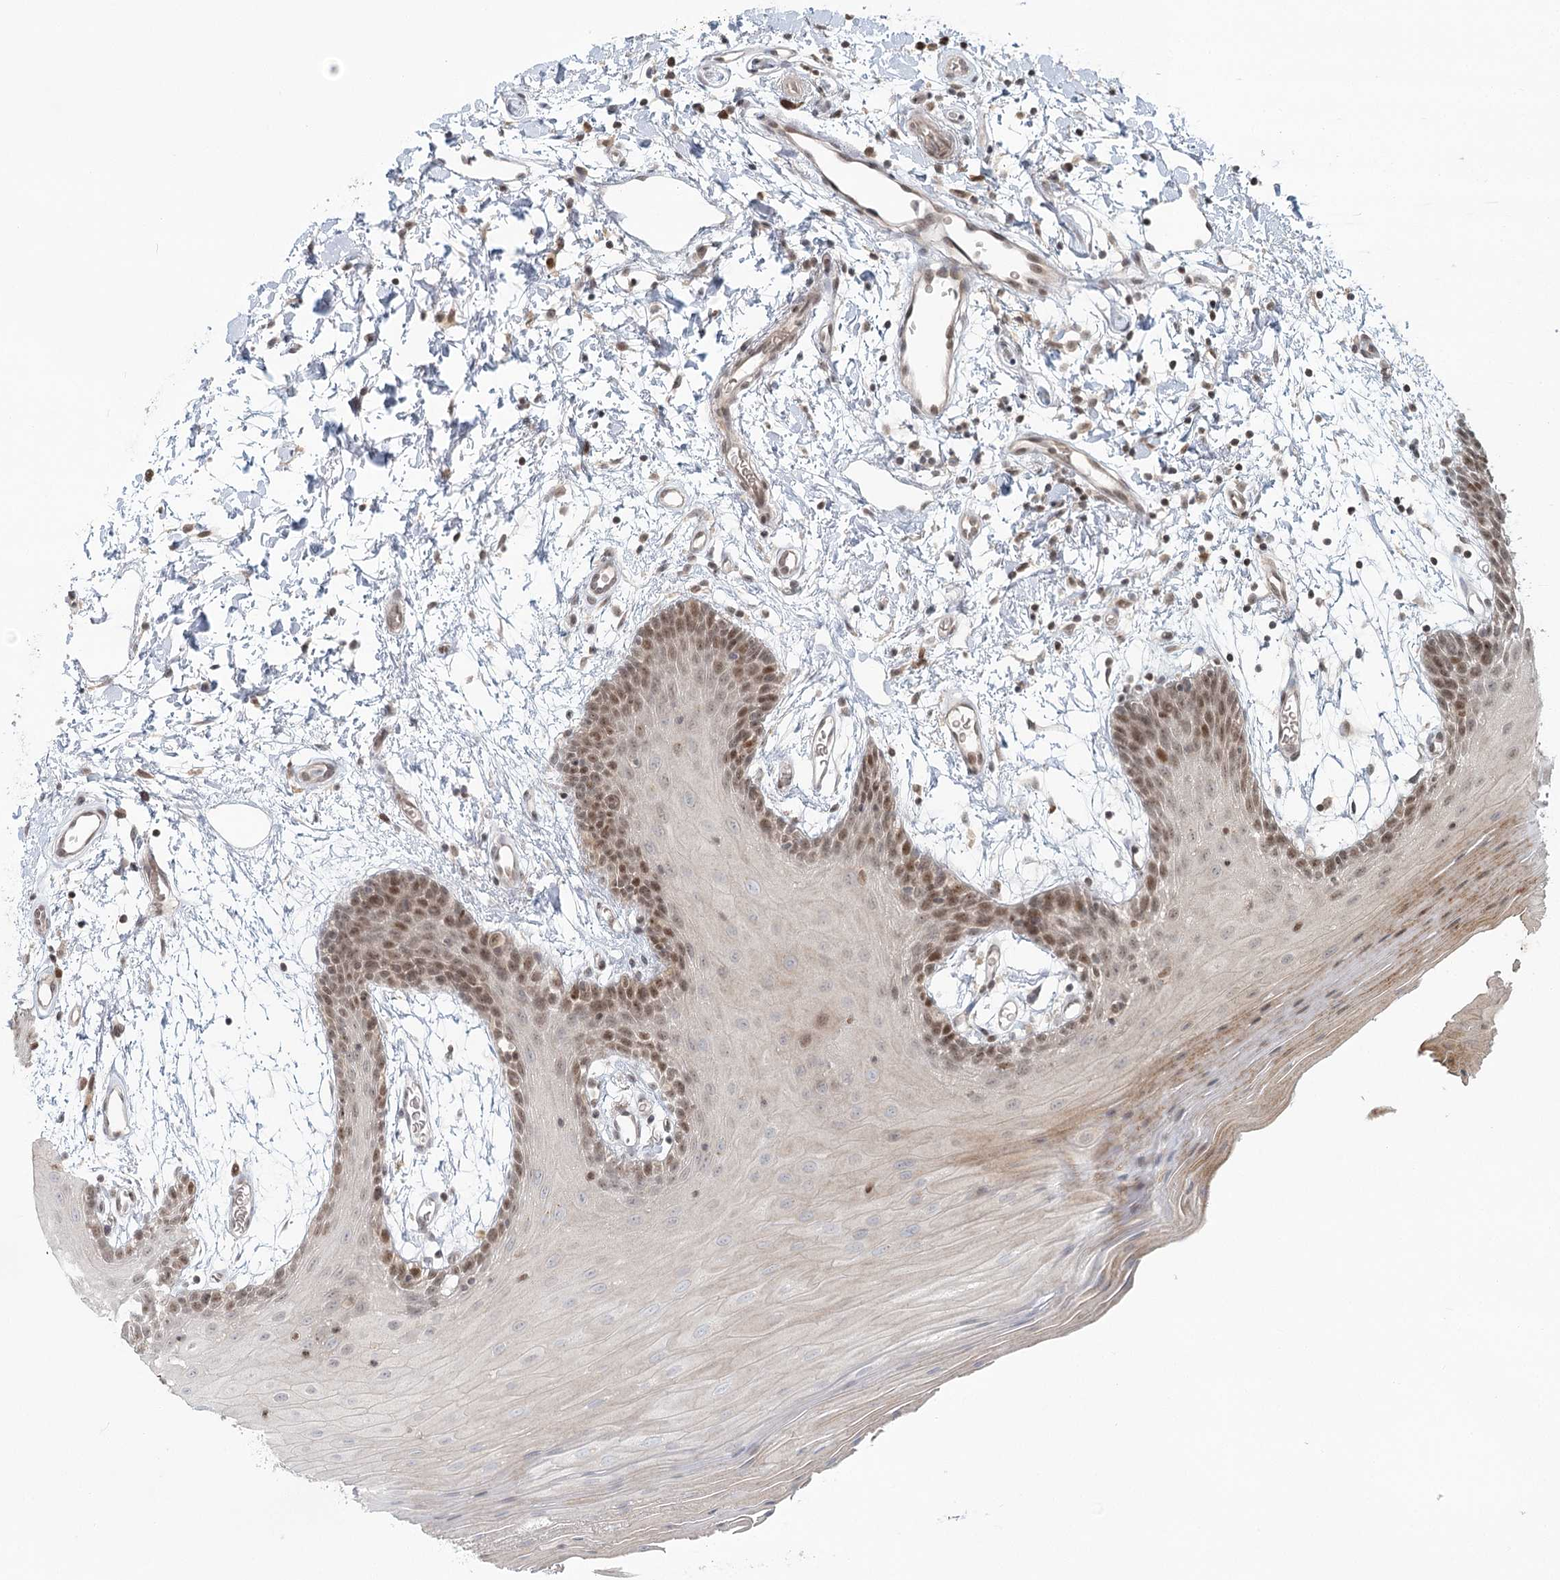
{"staining": {"intensity": "moderate", "quantity": "25%-75%", "location": "cytoplasmic/membranous,nuclear"}, "tissue": "oral mucosa", "cell_type": "Squamous epithelial cells", "image_type": "normal", "snomed": [{"axis": "morphology", "description": "Normal tissue, NOS"}, {"axis": "topography", "description": "Skeletal muscle"}, {"axis": "topography", "description": "Oral tissue"}, {"axis": "topography", "description": "Salivary gland"}, {"axis": "topography", "description": "Peripheral nerve tissue"}], "caption": "An immunohistochemistry (IHC) image of normal tissue is shown. Protein staining in brown highlights moderate cytoplasmic/membranous,nuclear positivity in oral mucosa within squamous epithelial cells. (IHC, brightfield microscopy, high magnification).", "gene": "R3HCC1L", "patient": {"sex": "male", "age": 54}}